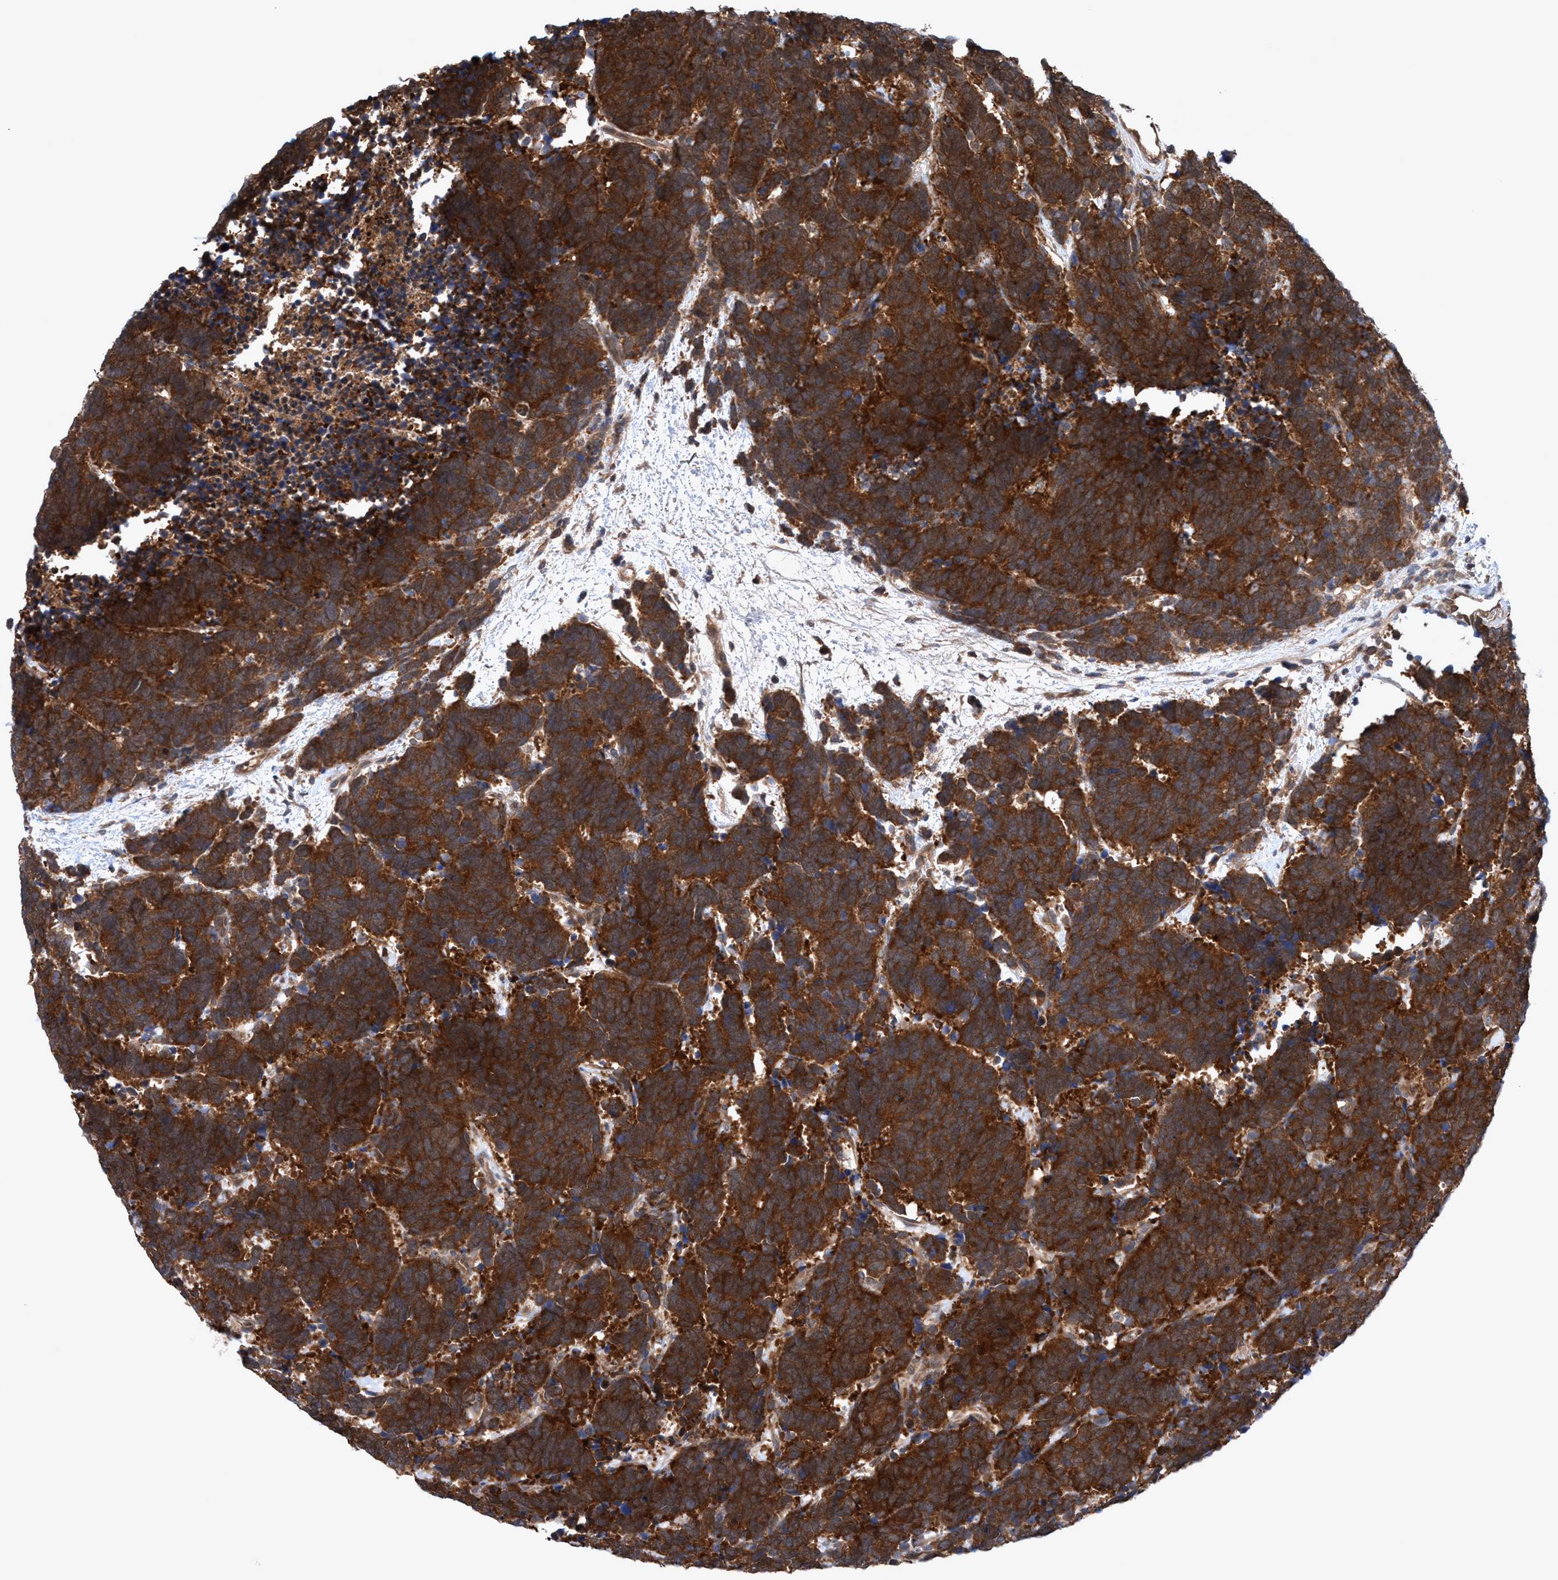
{"staining": {"intensity": "strong", "quantity": ">75%", "location": "cytoplasmic/membranous"}, "tissue": "carcinoid", "cell_type": "Tumor cells", "image_type": "cancer", "snomed": [{"axis": "morphology", "description": "Carcinoma, NOS"}, {"axis": "morphology", "description": "Carcinoid, malignant, NOS"}, {"axis": "topography", "description": "Urinary bladder"}], "caption": "Brown immunohistochemical staining in carcinoma displays strong cytoplasmic/membranous positivity in approximately >75% of tumor cells.", "gene": "GLOD4", "patient": {"sex": "male", "age": 57}}